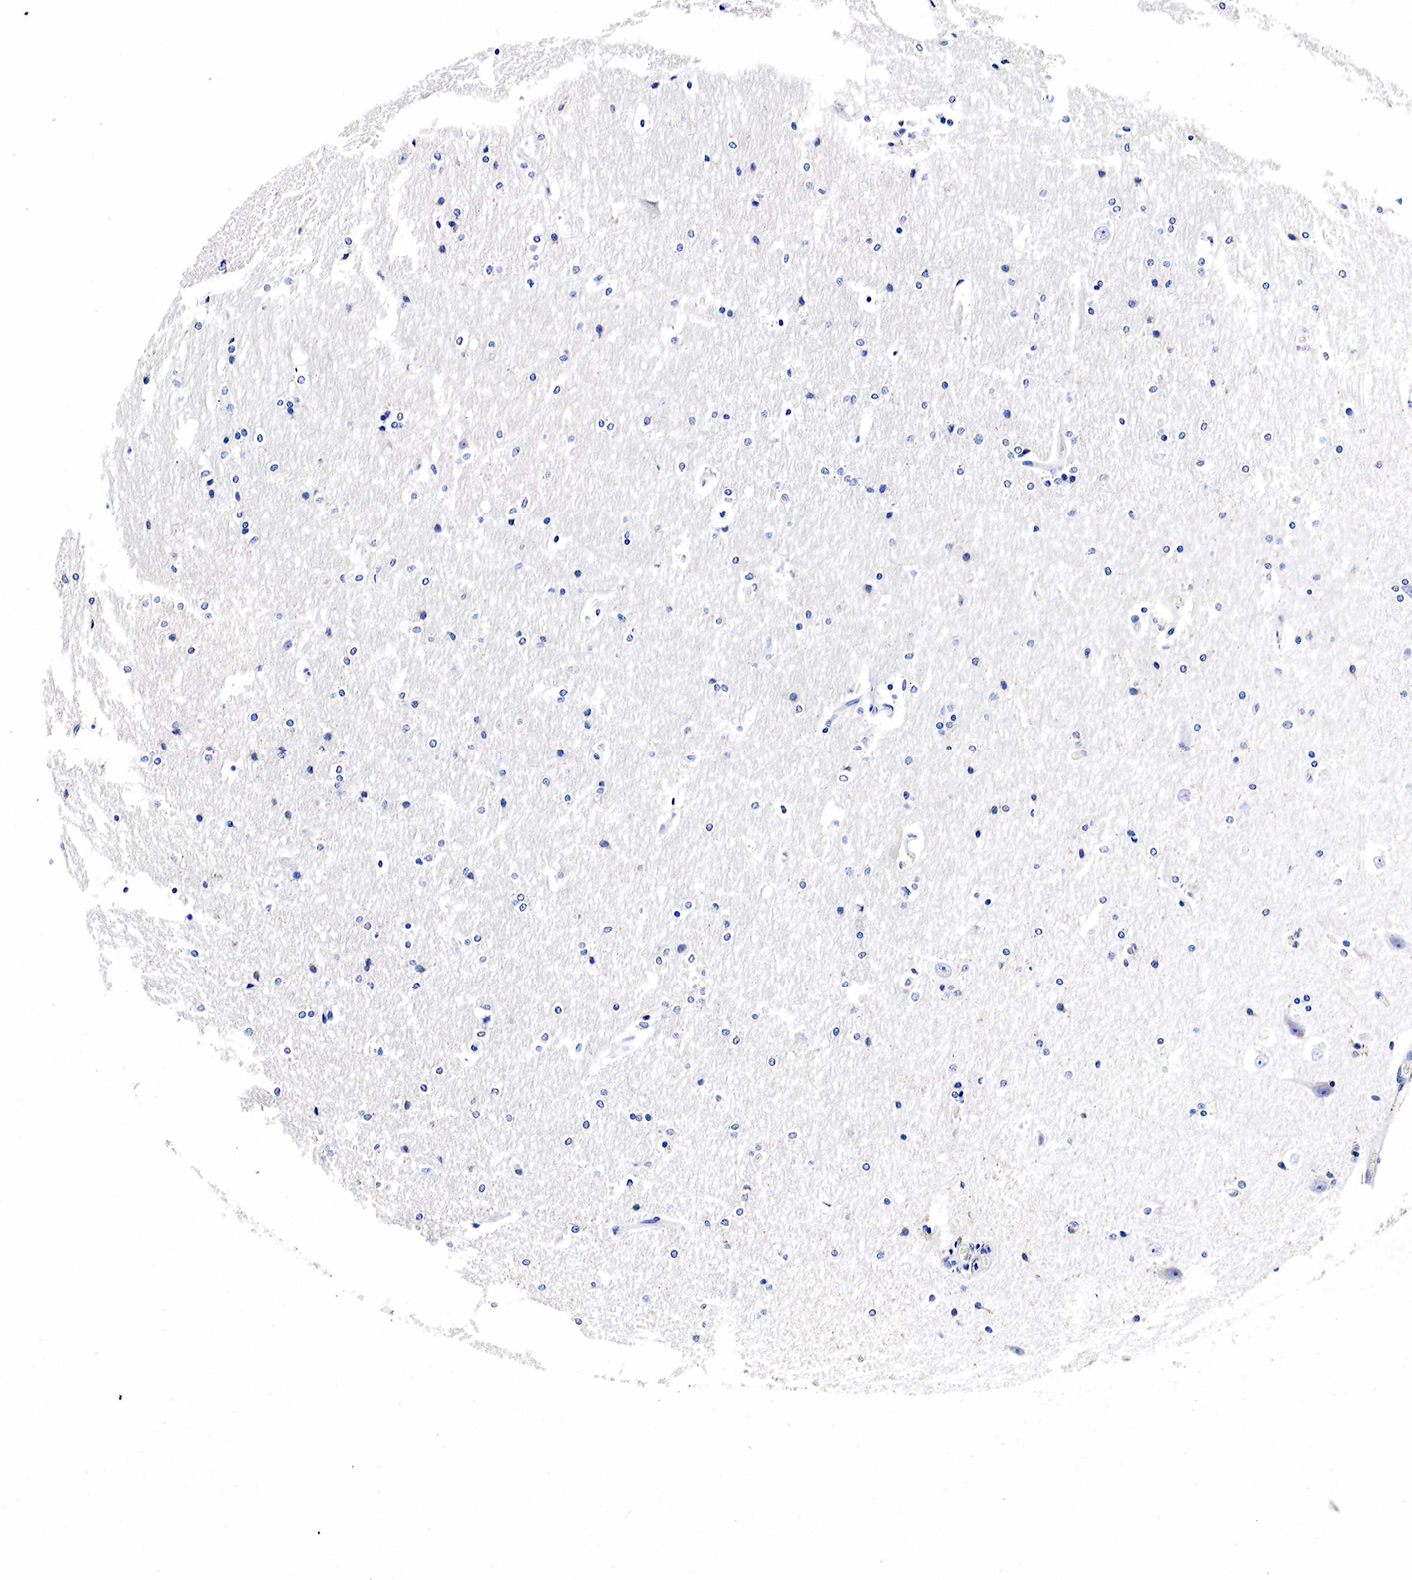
{"staining": {"intensity": "negative", "quantity": "none", "location": "none"}, "tissue": "hippocampus", "cell_type": "Glial cells", "image_type": "normal", "snomed": [{"axis": "morphology", "description": "Normal tissue, NOS"}, {"axis": "topography", "description": "Hippocampus"}], "caption": "The photomicrograph shows no significant positivity in glial cells of hippocampus. (IHC, brightfield microscopy, high magnification).", "gene": "LYZ", "patient": {"sex": "female", "age": 19}}